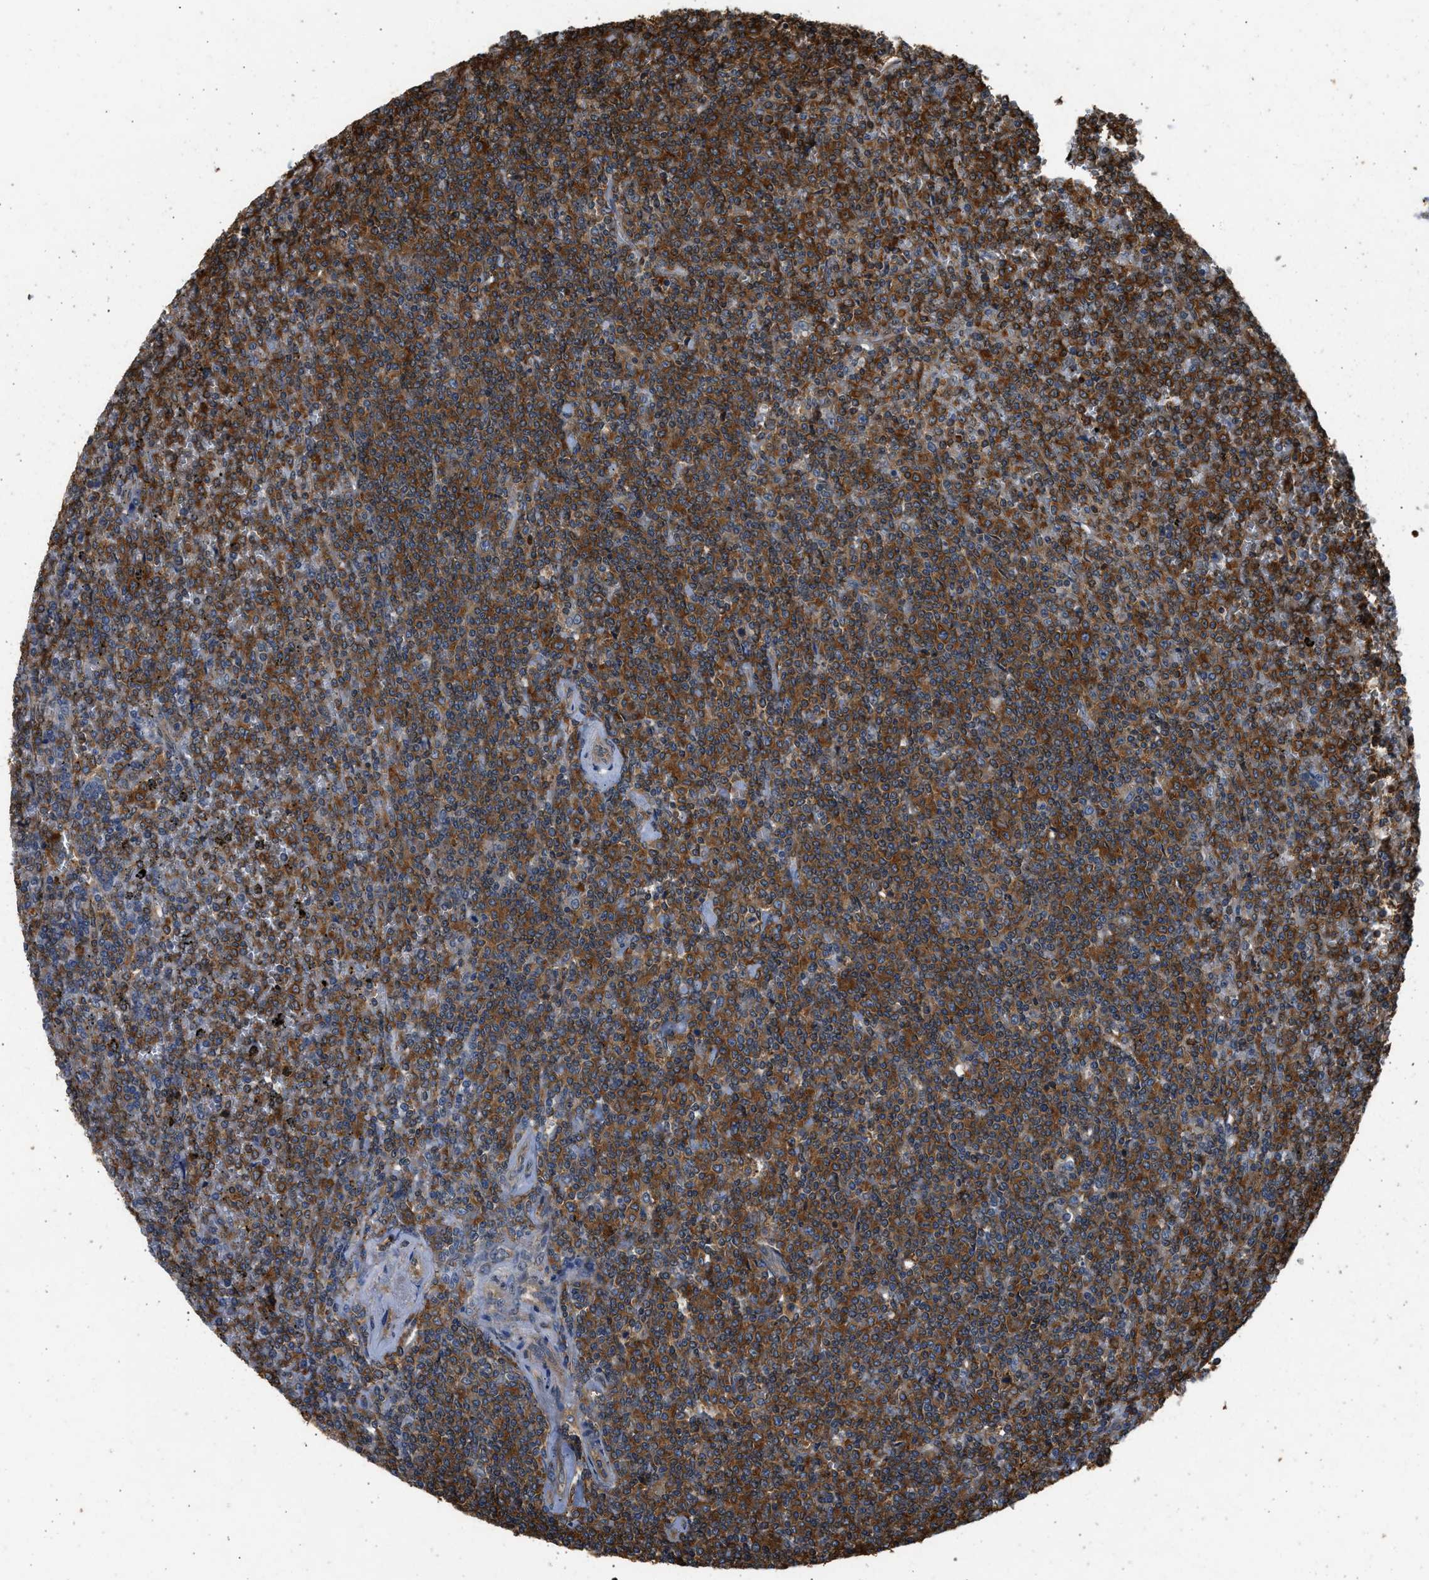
{"staining": {"intensity": "strong", "quantity": ">75%", "location": "cytoplasmic/membranous"}, "tissue": "lymphoma", "cell_type": "Tumor cells", "image_type": "cancer", "snomed": [{"axis": "morphology", "description": "Malignant lymphoma, non-Hodgkin's type, Low grade"}, {"axis": "topography", "description": "Spleen"}], "caption": "The immunohistochemical stain shows strong cytoplasmic/membranous staining in tumor cells of lymphoma tissue.", "gene": "SLC36A4", "patient": {"sex": "female", "age": 19}}